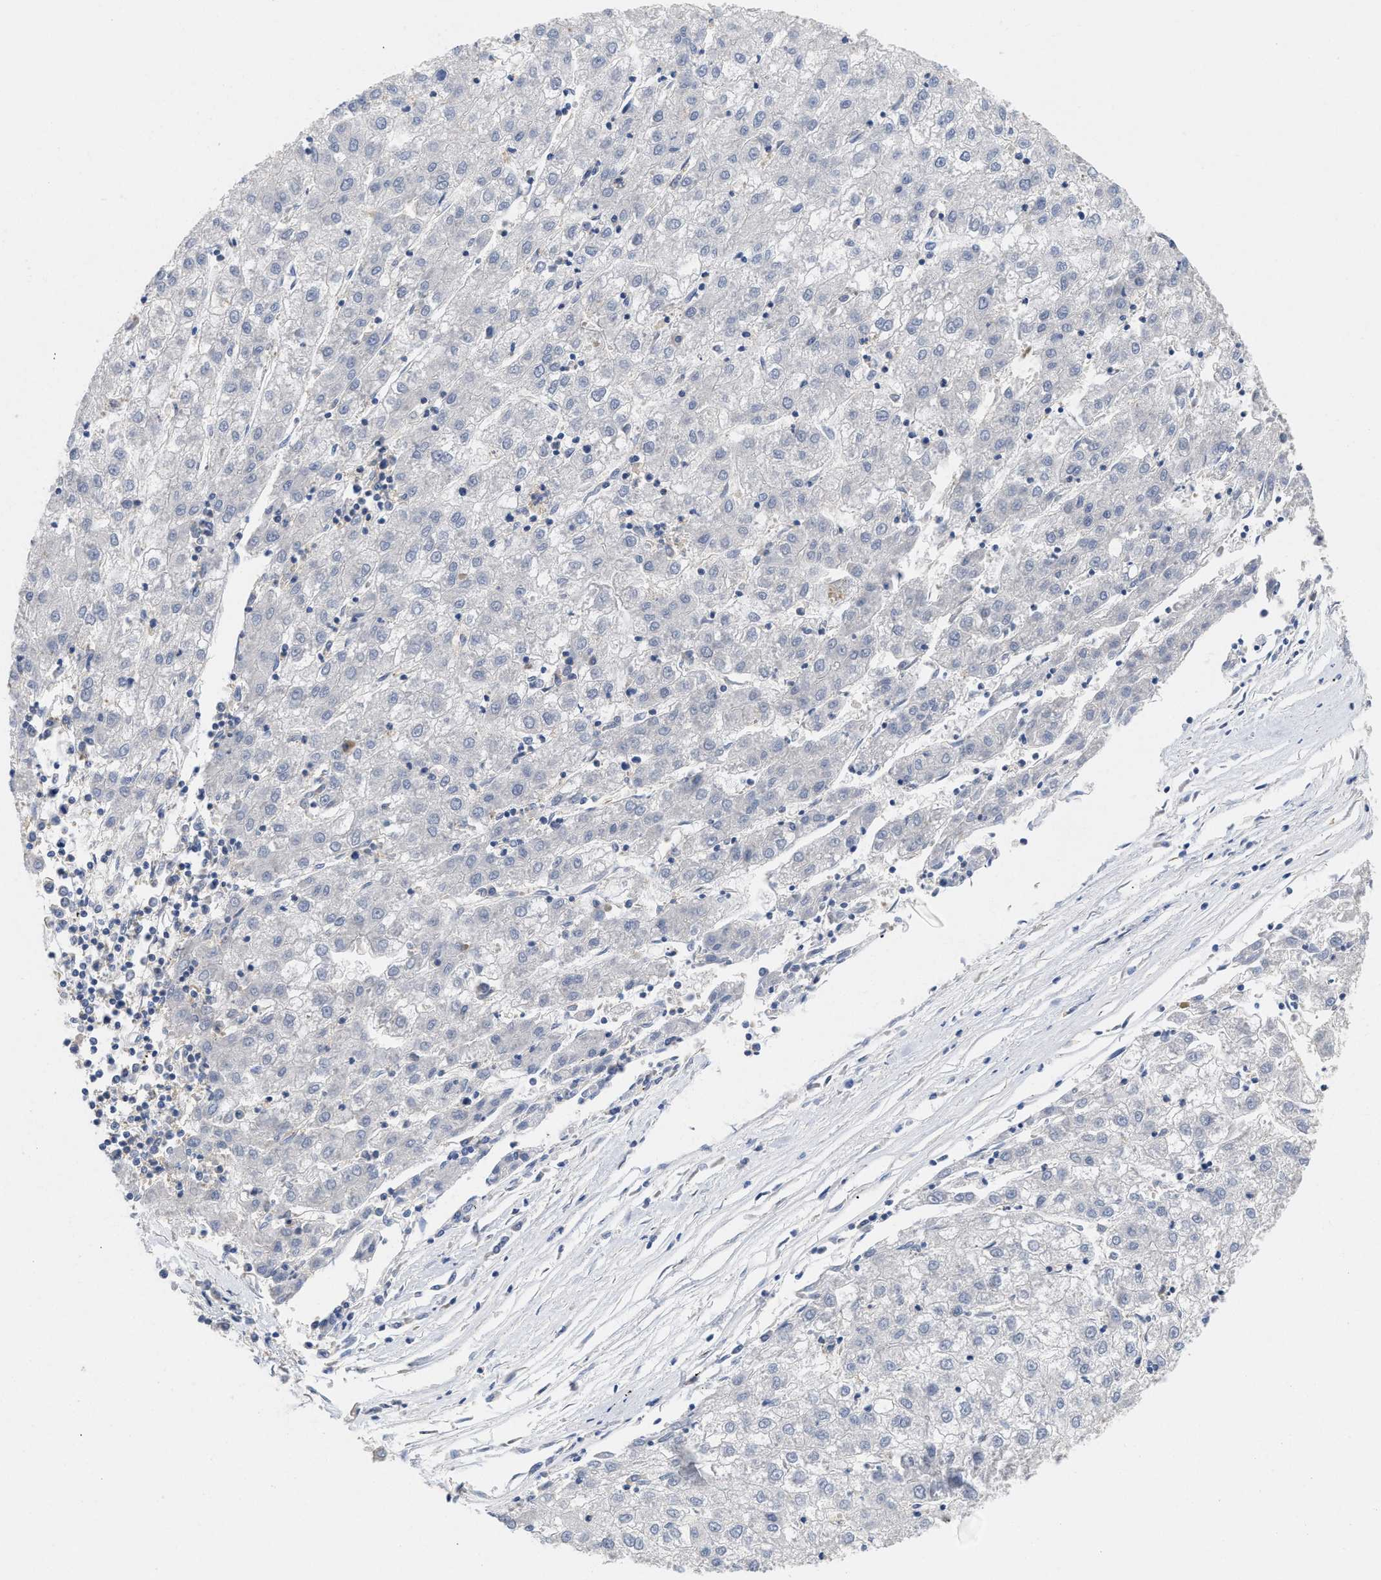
{"staining": {"intensity": "negative", "quantity": "none", "location": "none"}, "tissue": "liver cancer", "cell_type": "Tumor cells", "image_type": "cancer", "snomed": [{"axis": "morphology", "description": "Carcinoma, Hepatocellular, NOS"}, {"axis": "topography", "description": "Liver"}], "caption": "The photomicrograph displays no significant staining in tumor cells of liver cancer. (Brightfield microscopy of DAB (3,3'-diaminobenzidine) immunohistochemistry at high magnification).", "gene": "GGNBP2", "patient": {"sex": "male", "age": 72}}